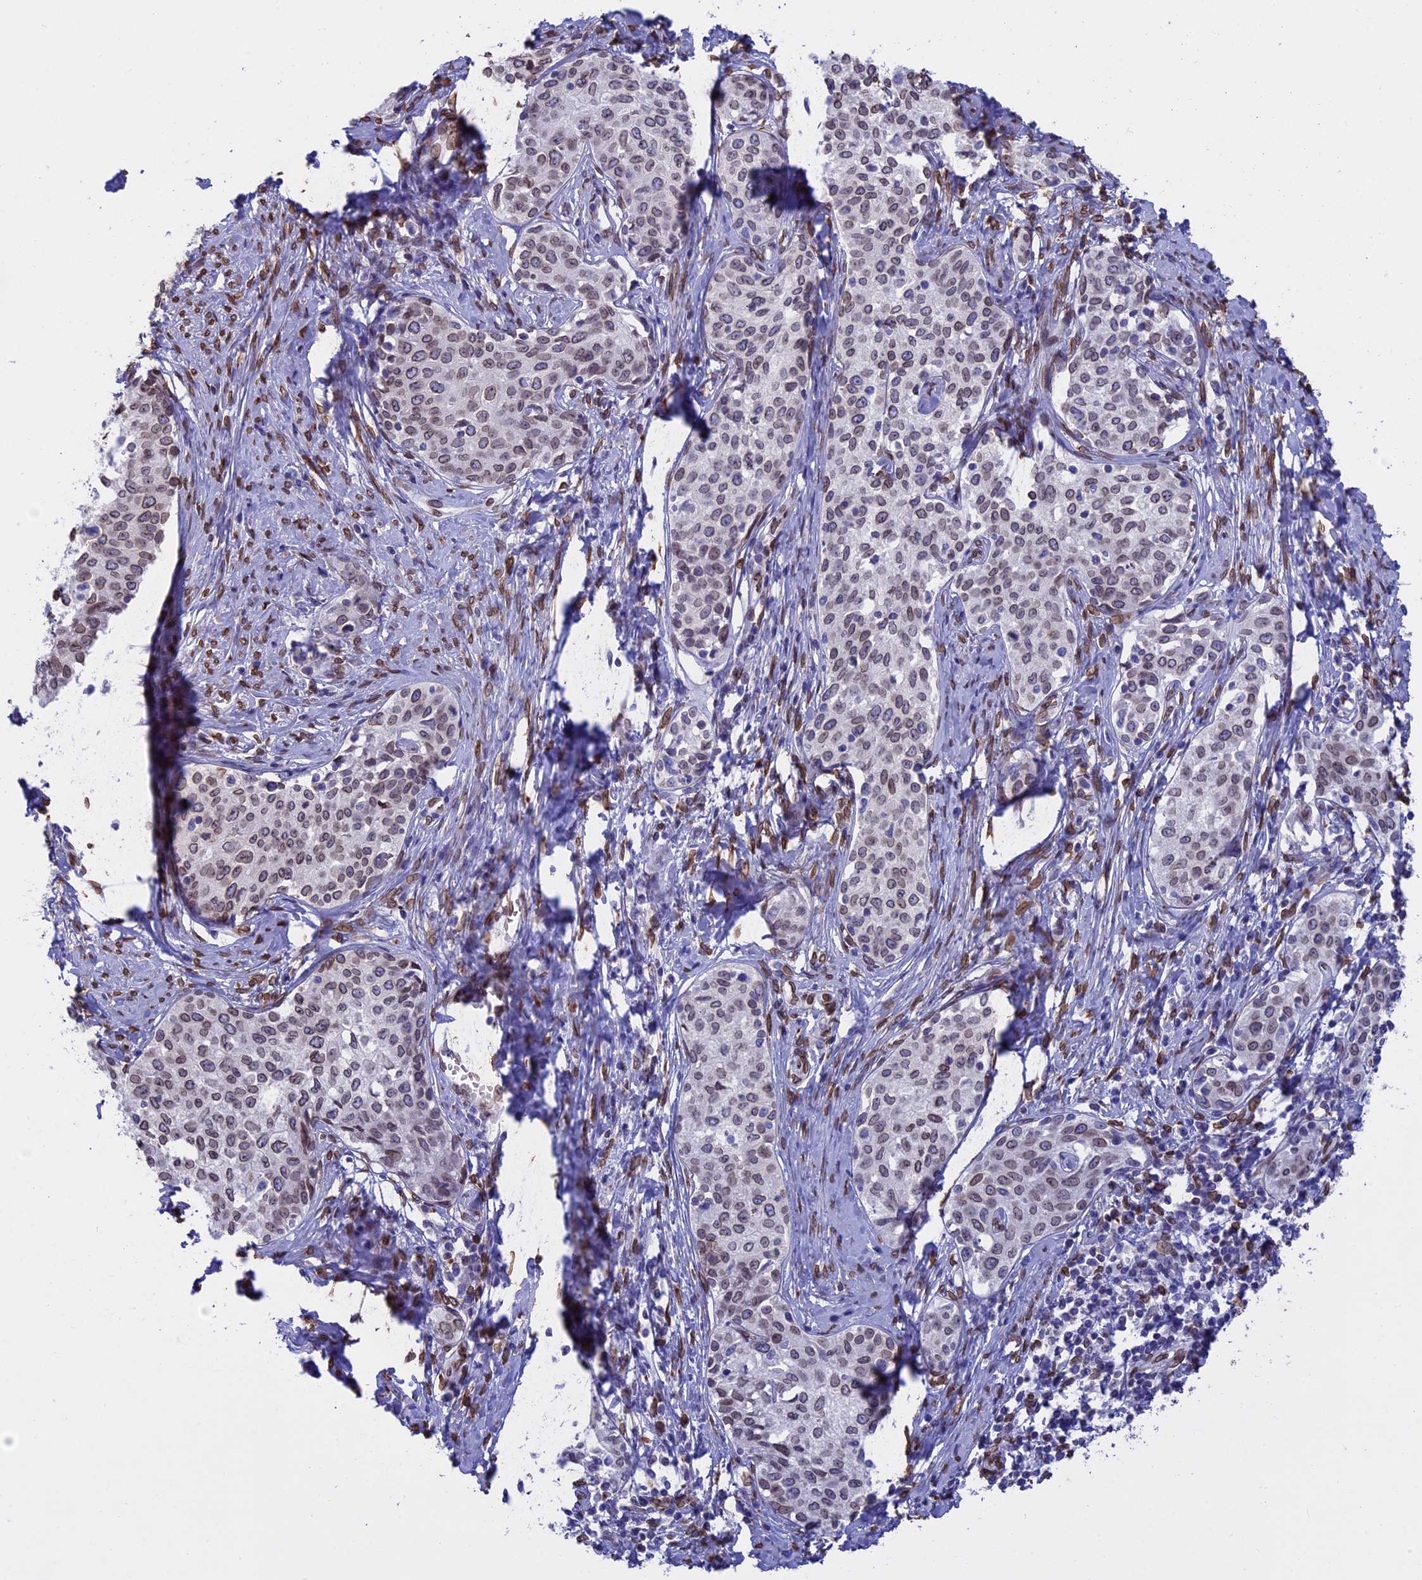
{"staining": {"intensity": "weak", "quantity": ">75%", "location": "cytoplasmic/membranous,nuclear"}, "tissue": "cervical cancer", "cell_type": "Tumor cells", "image_type": "cancer", "snomed": [{"axis": "morphology", "description": "Squamous cell carcinoma, NOS"}, {"axis": "morphology", "description": "Adenocarcinoma, NOS"}, {"axis": "topography", "description": "Cervix"}], "caption": "About >75% of tumor cells in adenocarcinoma (cervical) demonstrate weak cytoplasmic/membranous and nuclear protein positivity as visualized by brown immunohistochemical staining.", "gene": "TMPRSS7", "patient": {"sex": "female", "age": 52}}